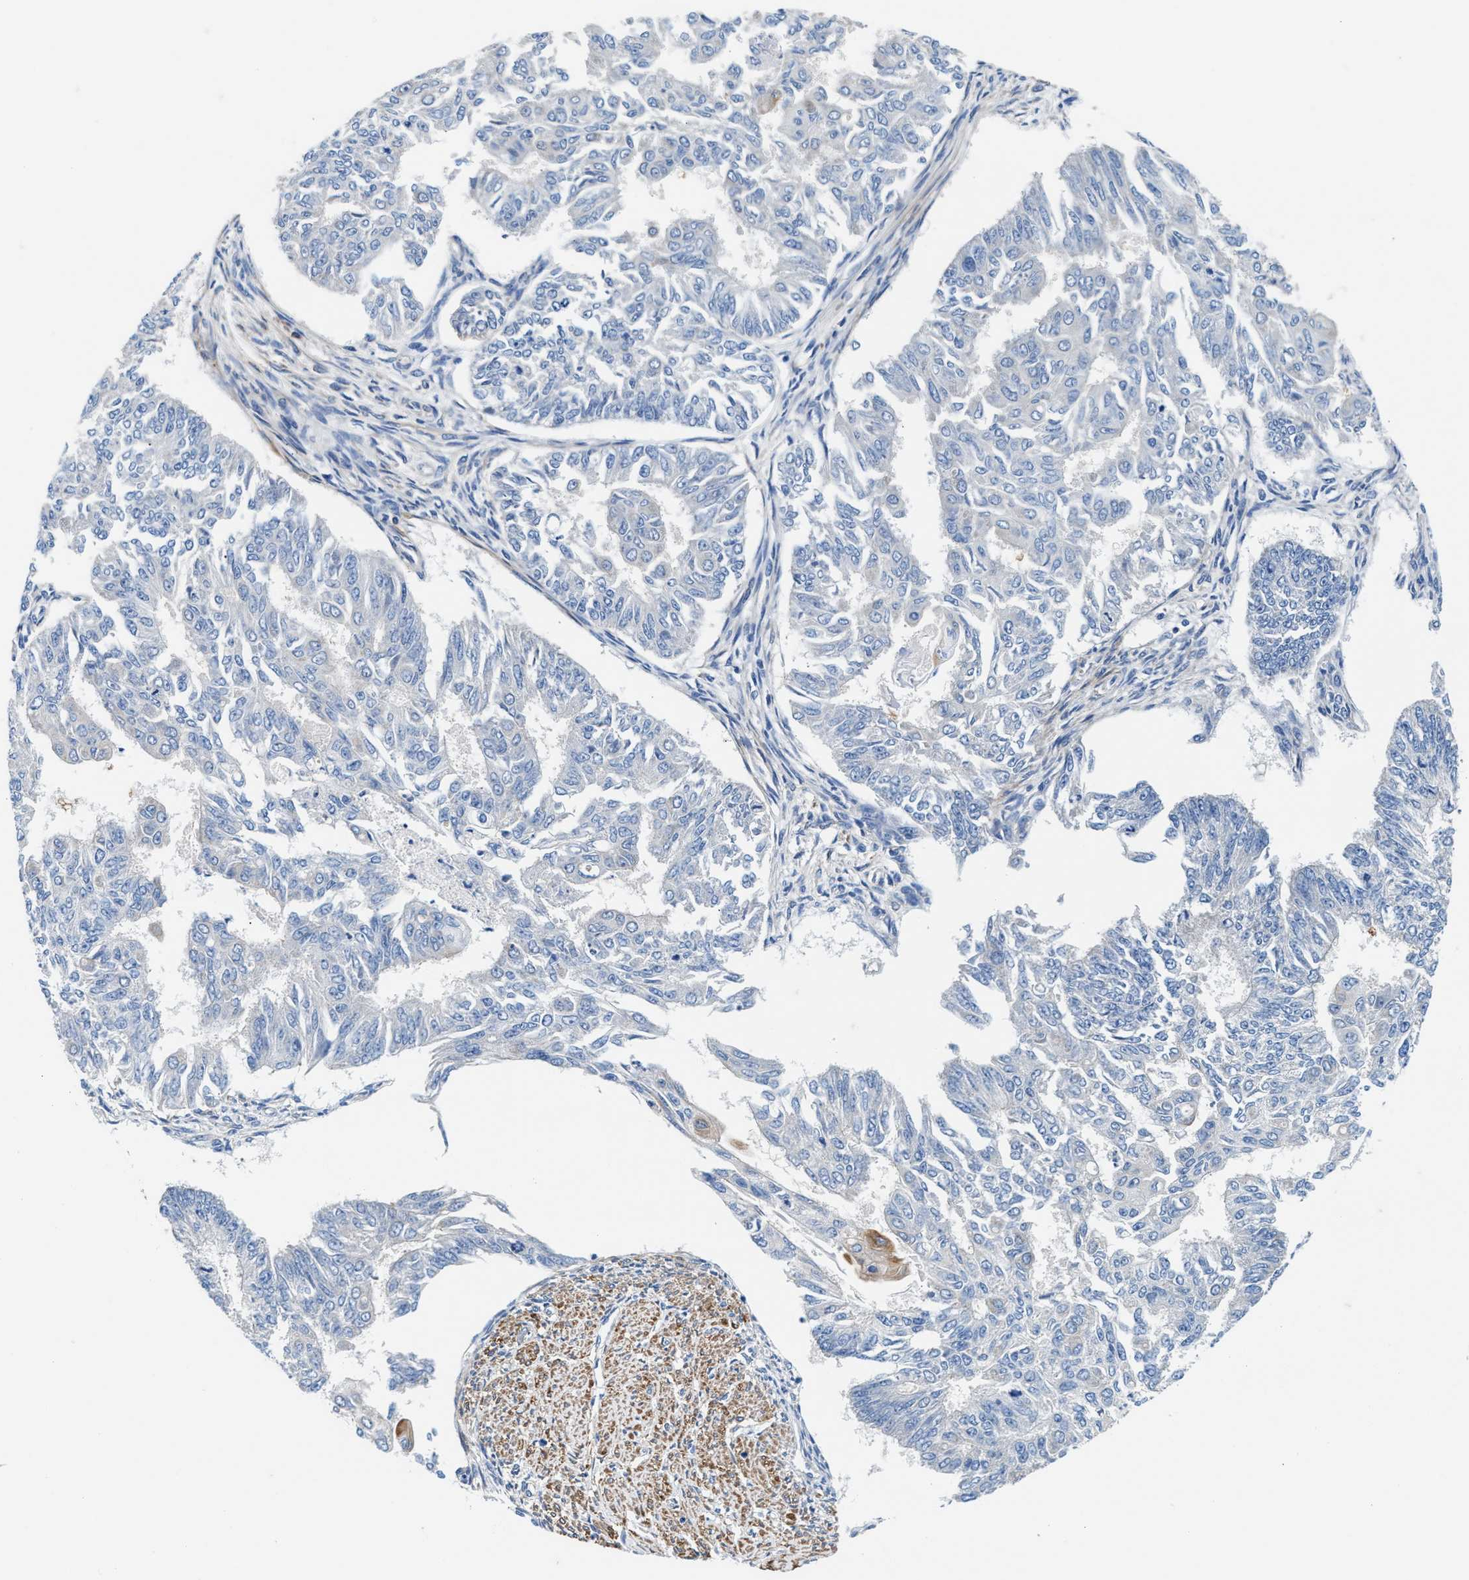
{"staining": {"intensity": "negative", "quantity": "none", "location": "none"}, "tissue": "endometrial cancer", "cell_type": "Tumor cells", "image_type": "cancer", "snomed": [{"axis": "morphology", "description": "Adenocarcinoma, NOS"}, {"axis": "topography", "description": "Endometrium"}], "caption": "Tumor cells show no significant protein expression in adenocarcinoma (endometrial).", "gene": "PARG", "patient": {"sex": "female", "age": 32}}